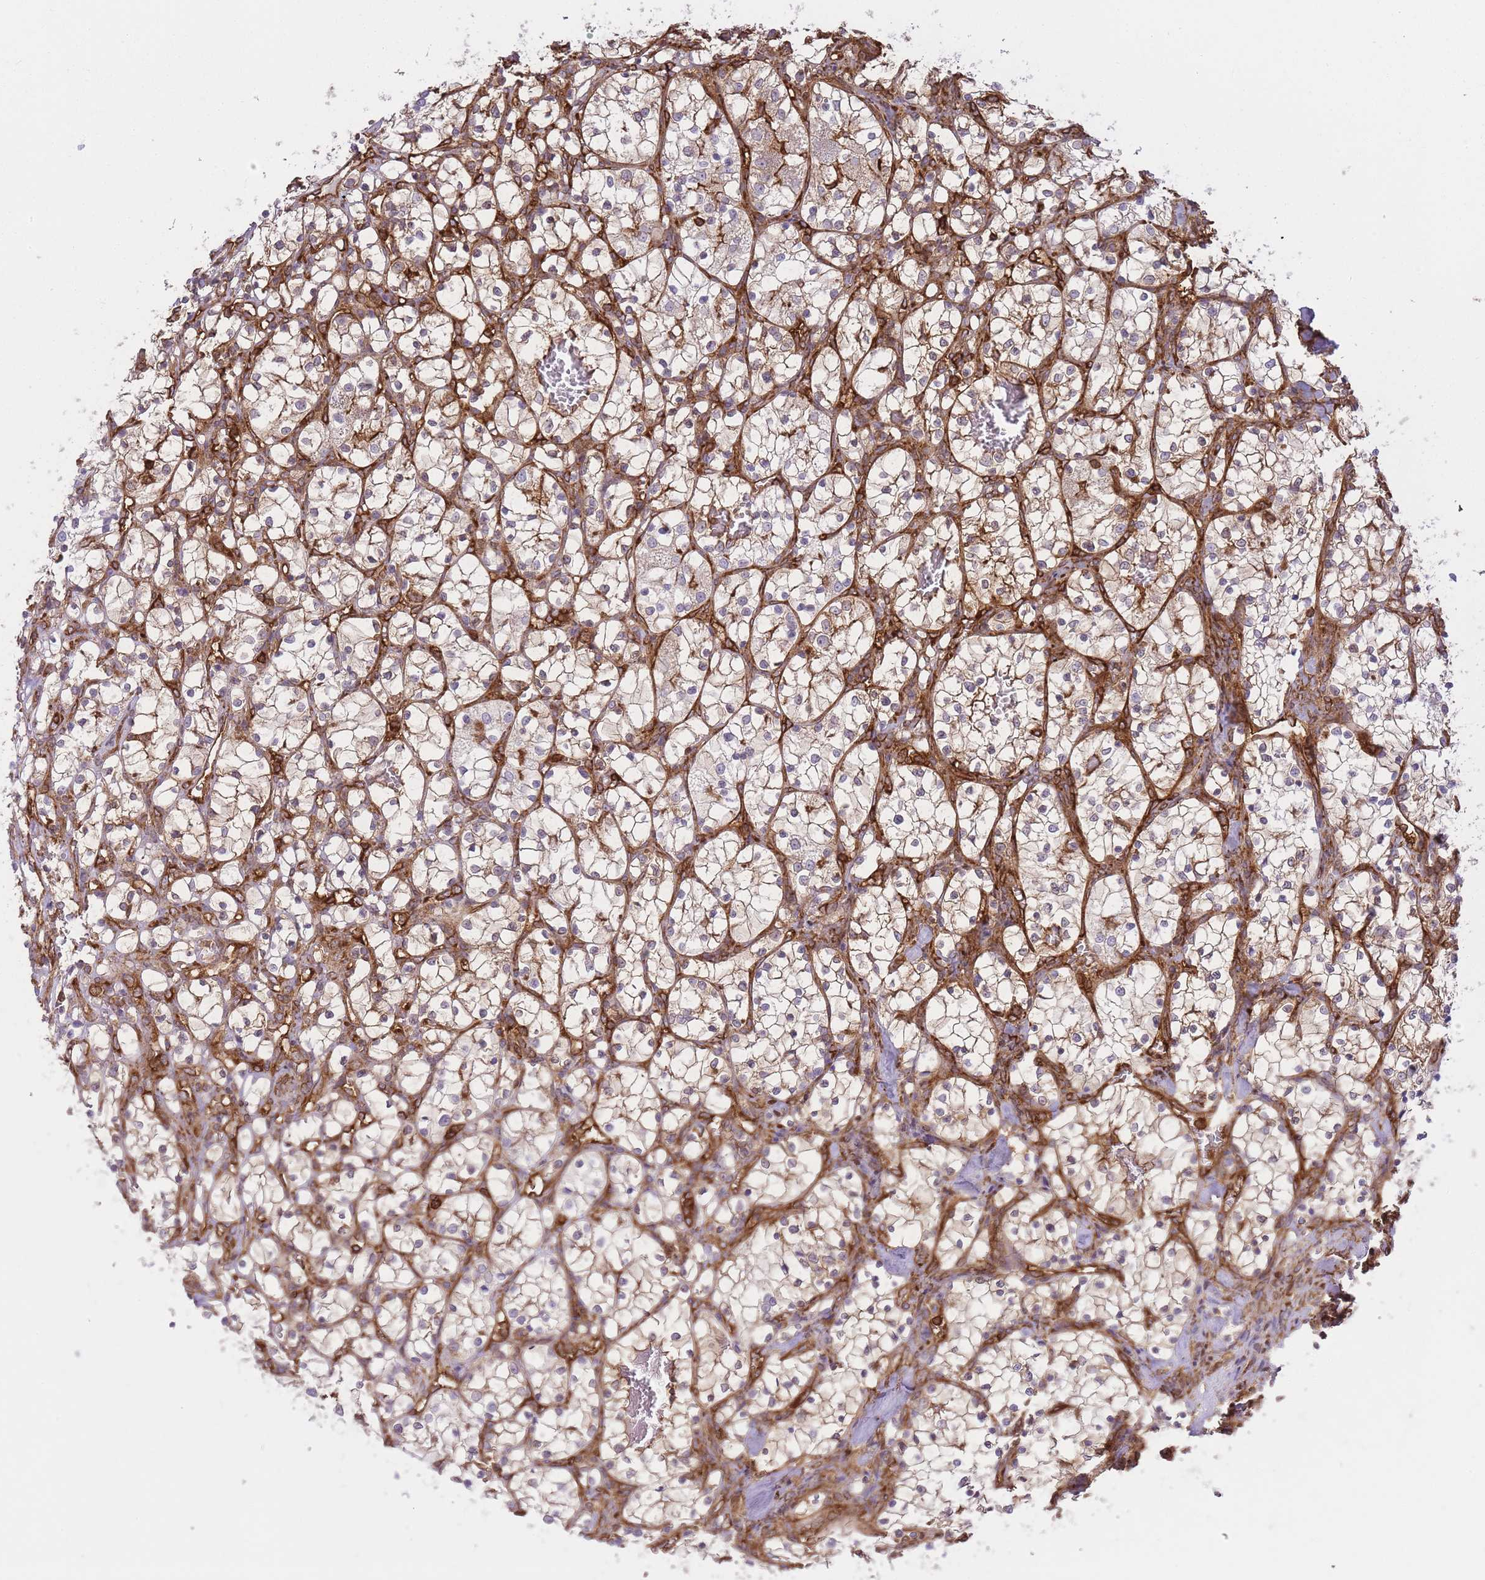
{"staining": {"intensity": "negative", "quantity": "none", "location": "none"}, "tissue": "renal cancer", "cell_type": "Tumor cells", "image_type": "cancer", "snomed": [{"axis": "morphology", "description": "Adenocarcinoma, NOS"}, {"axis": "topography", "description": "Kidney"}], "caption": "The photomicrograph displays no significant expression in tumor cells of renal cancer (adenocarcinoma).", "gene": "MSN", "patient": {"sex": "female", "age": 69}}